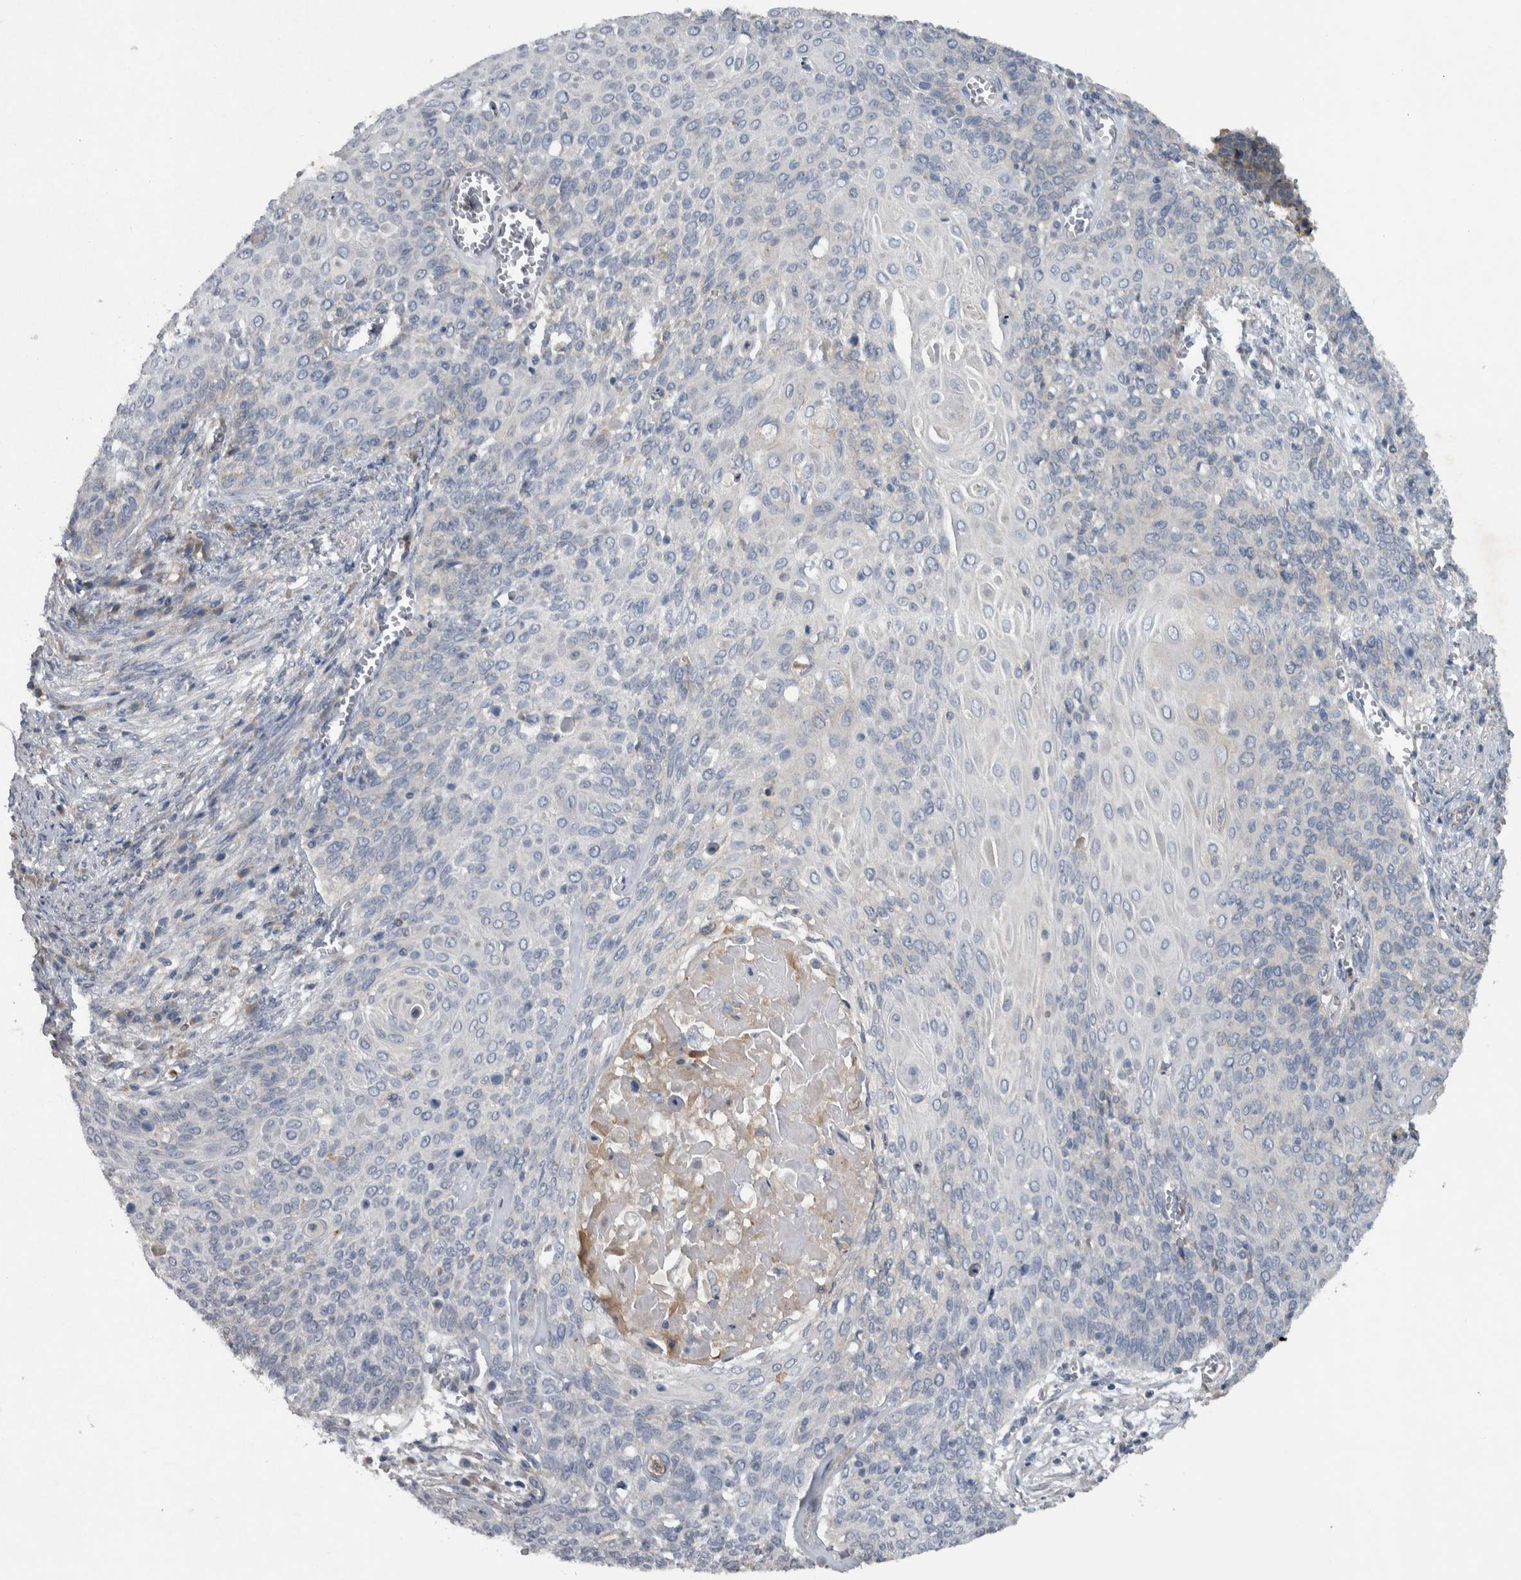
{"staining": {"intensity": "negative", "quantity": "none", "location": "none"}, "tissue": "cervical cancer", "cell_type": "Tumor cells", "image_type": "cancer", "snomed": [{"axis": "morphology", "description": "Squamous cell carcinoma, NOS"}, {"axis": "topography", "description": "Cervix"}], "caption": "Tumor cells show no significant protein expression in cervical cancer (squamous cell carcinoma). (Immunohistochemistry, brightfield microscopy, high magnification).", "gene": "NT5C2", "patient": {"sex": "female", "age": 39}}